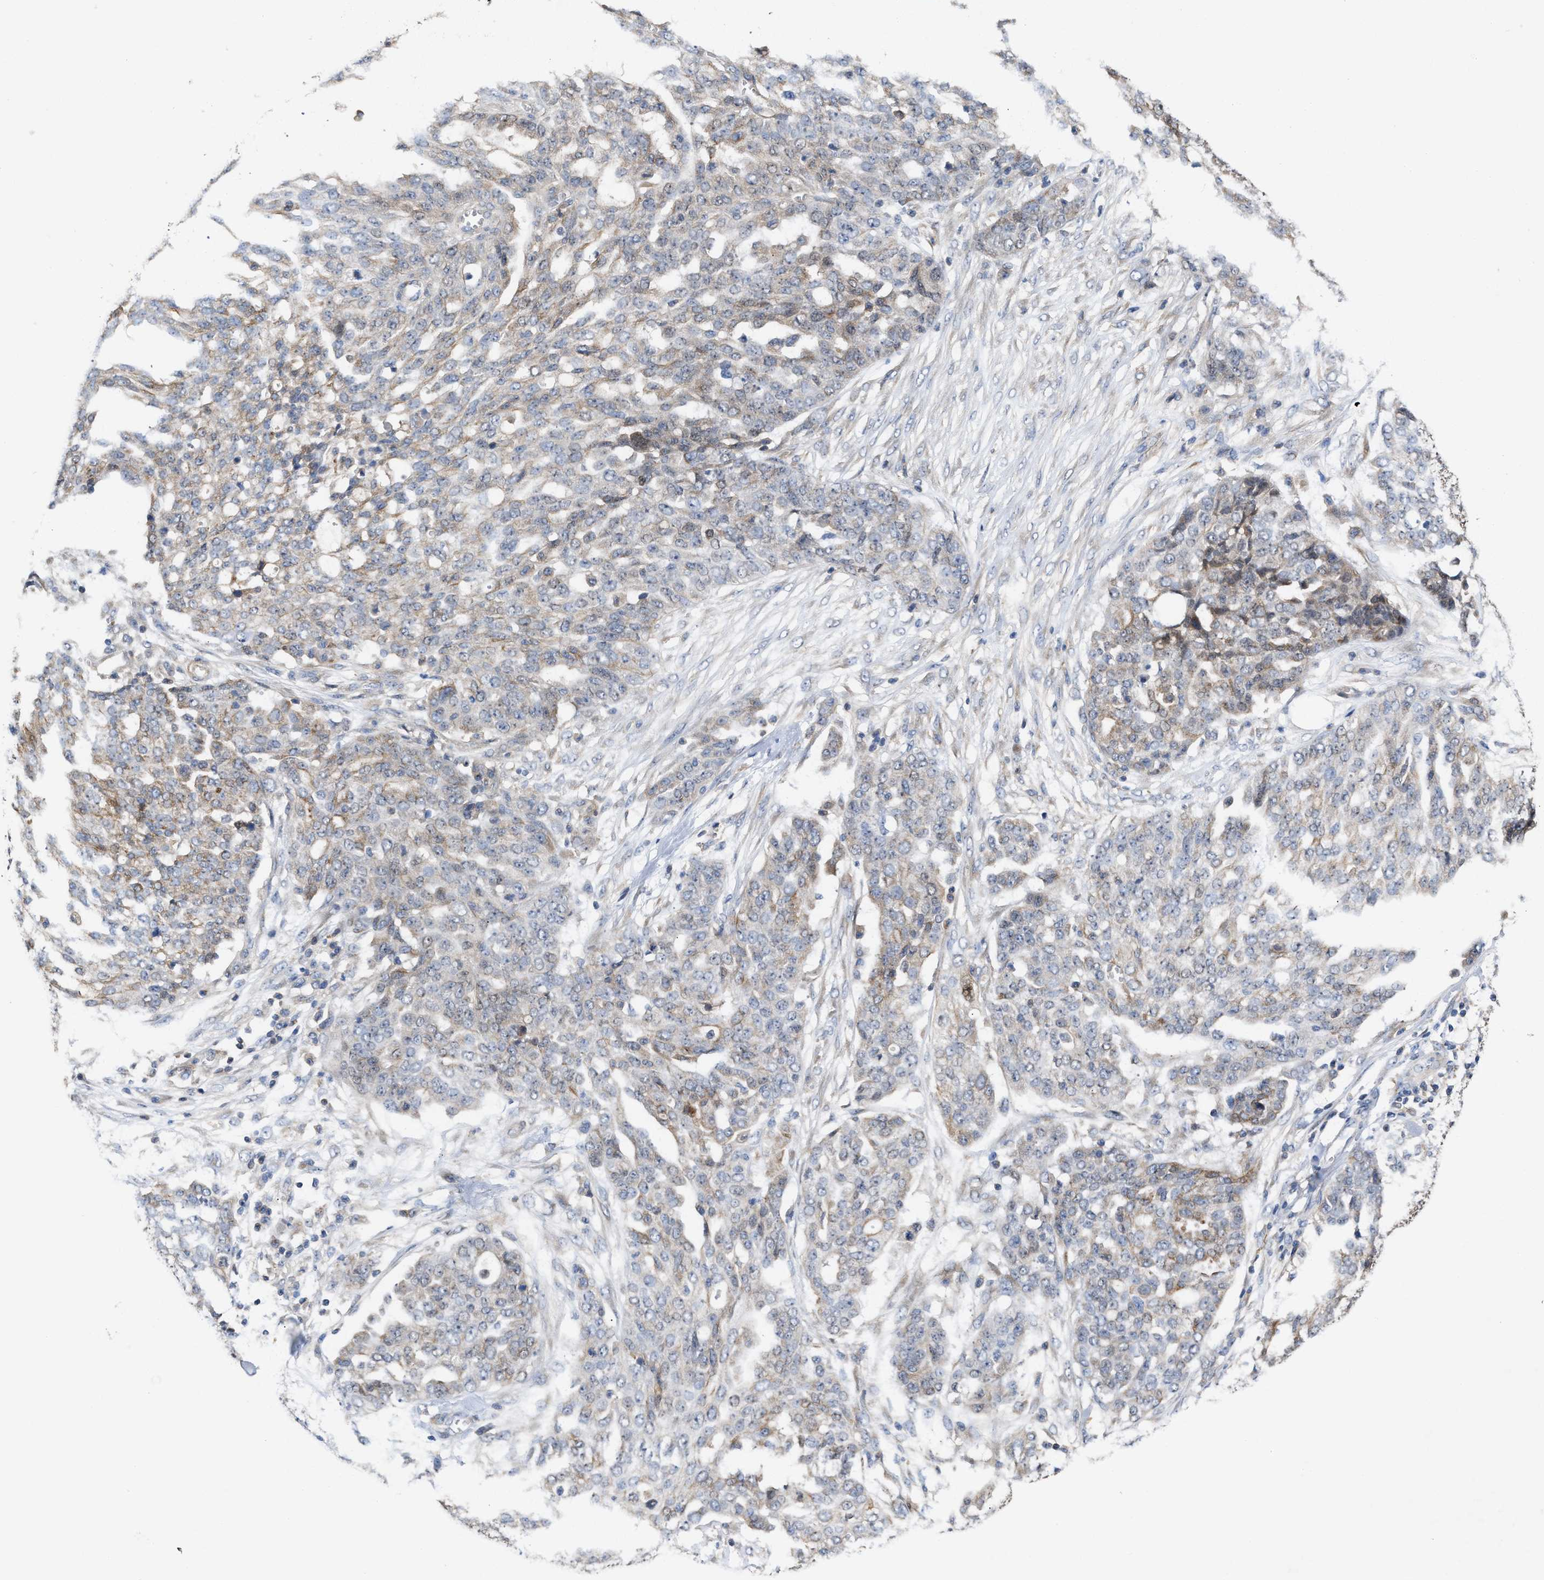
{"staining": {"intensity": "moderate", "quantity": "<25%", "location": "cytoplasmic/membranous"}, "tissue": "ovarian cancer", "cell_type": "Tumor cells", "image_type": "cancer", "snomed": [{"axis": "morphology", "description": "Cystadenocarcinoma, serous, NOS"}, {"axis": "topography", "description": "Soft tissue"}, {"axis": "topography", "description": "Ovary"}], "caption": "This is a photomicrograph of immunohistochemistry (IHC) staining of serous cystadenocarcinoma (ovarian), which shows moderate staining in the cytoplasmic/membranous of tumor cells.", "gene": "BBLN", "patient": {"sex": "female", "age": 57}}